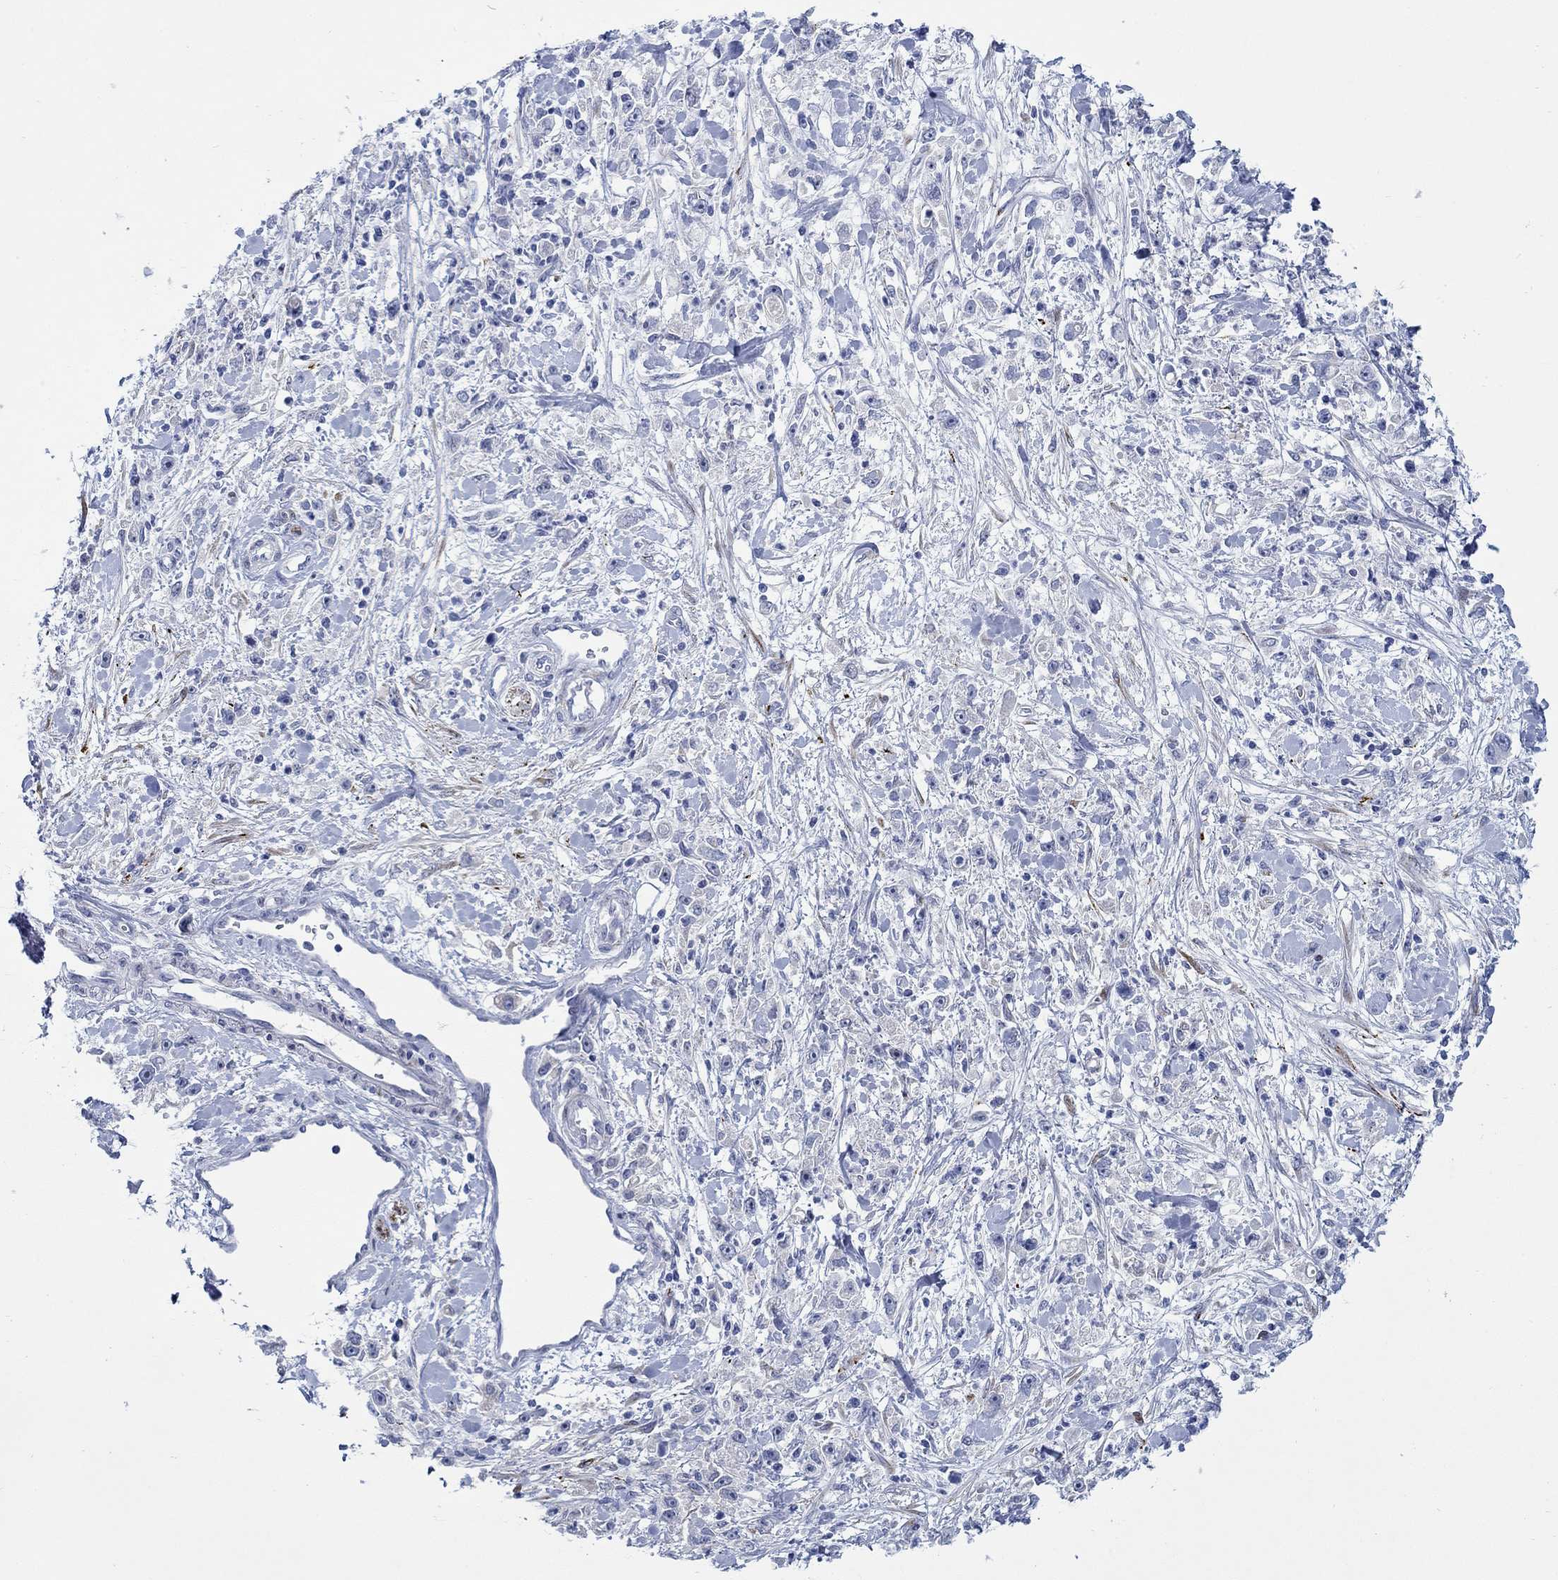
{"staining": {"intensity": "negative", "quantity": "none", "location": "none"}, "tissue": "stomach cancer", "cell_type": "Tumor cells", "image_type": "cancer", "snomed": [{"axis": "morphology", "description": "Adenocarcinoma, NOS"}, {"axis": "topography", "description": "Stomach"}], "caption": "A histopathology image of stomach cancer stained for a protein reveals no brown staining in tumor cells. The staining was performed using DAB (3,3'-diaminobenzidine) to visualize the protein expression in brown, while the nuclei were stained in blue with hematoxylin (Magnification: 20x).", "gene": "KSR2", "patient": {"sex": "female", "age": 59}}